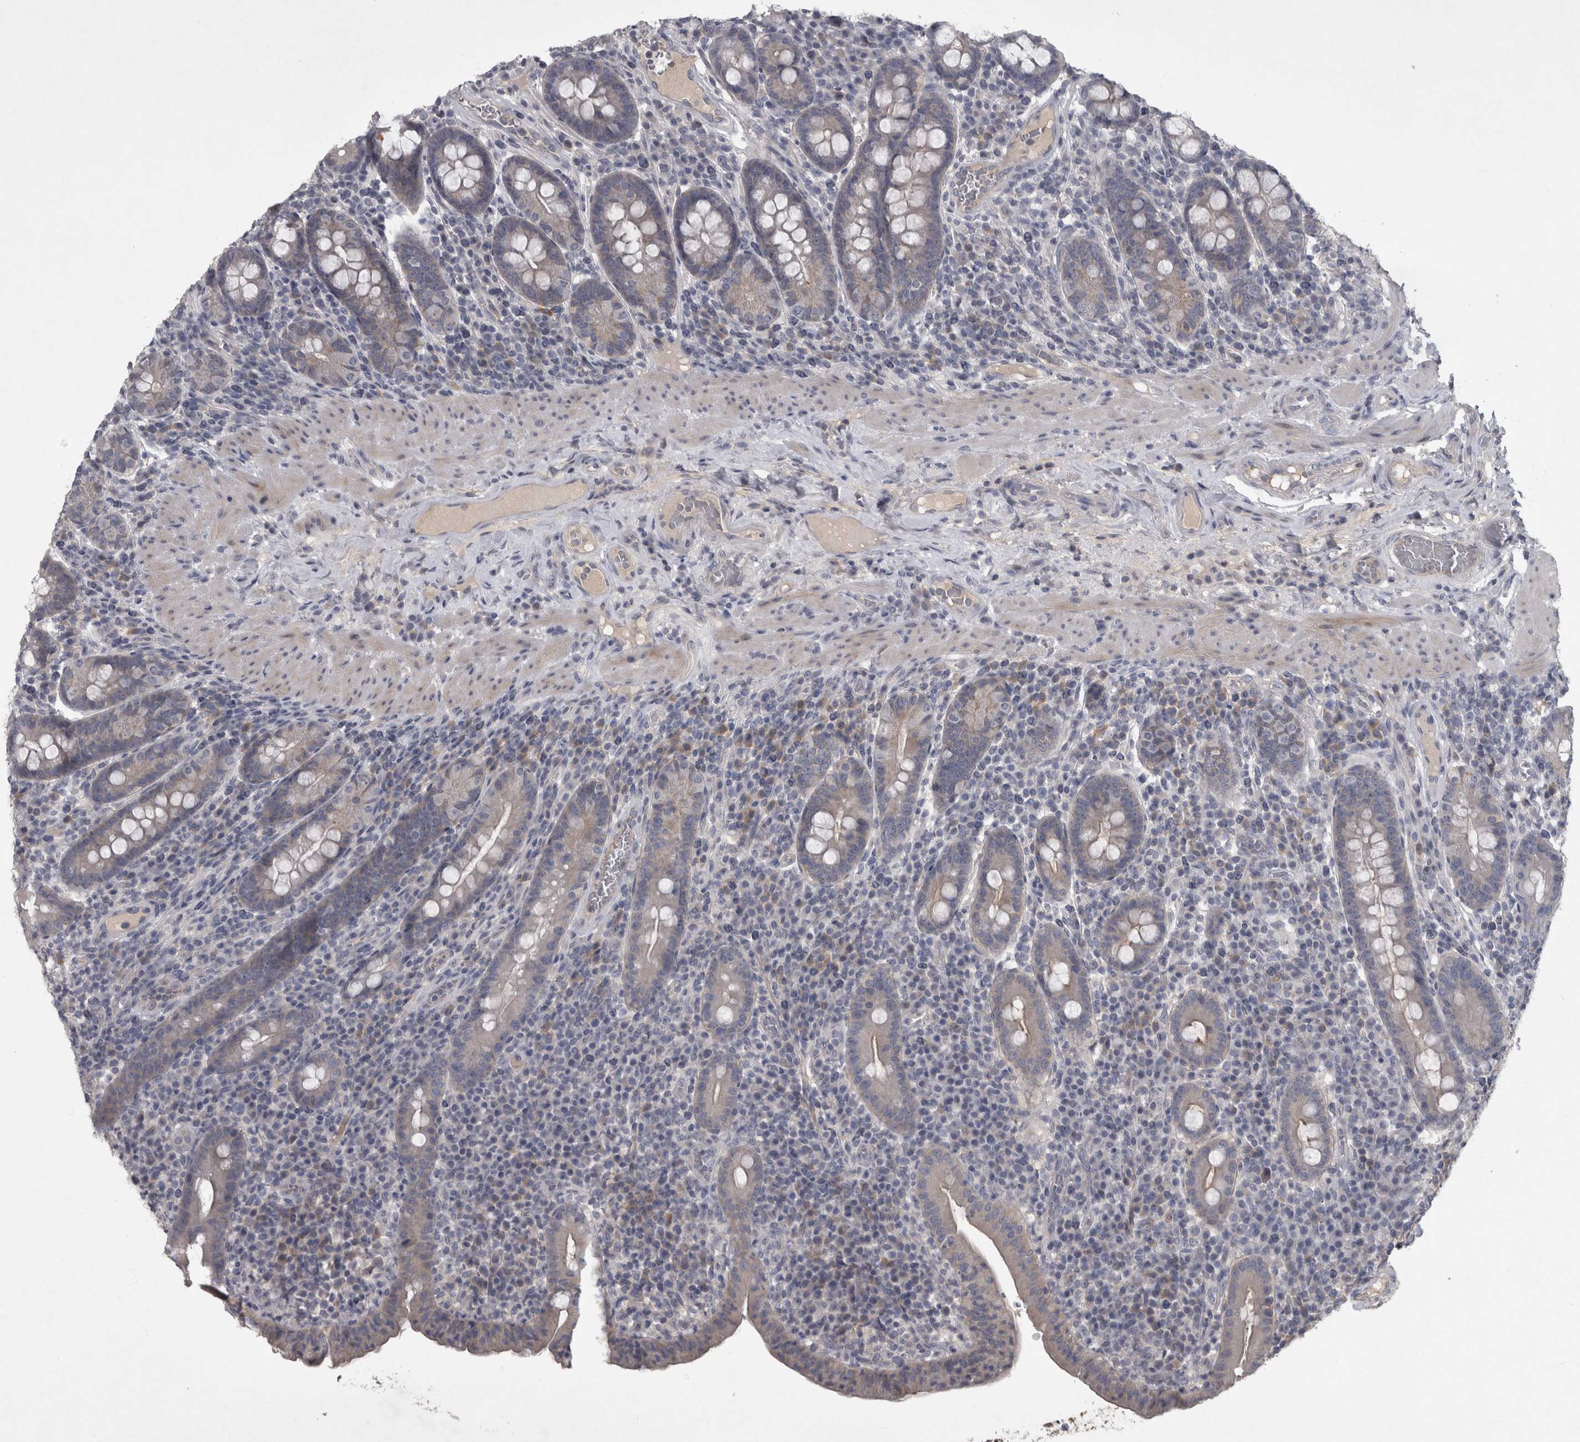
{"staining": {"intensity": "strong", "quantity": "<25%", "location": "cytoplasmic/membranous"}, "tissue": "duodenum", "cell_type": "Glandular cells", "image_type": "normal", "snomed": [{"axis": "morphology", "description": "Normal tissue, NOS"}, {"axis": "morphology", "description": "Adenocarcinoma, NOS"}, {"axis": "topography", "description": "Pancreas"}, {"axis": "topography", "description": "Duodenum"}], "caption": "Immunohistochemistry (IHC) of unremarkable duodenum shows medium levels of strong cytoplasmic/membranous staining in about <25% of glandular cells.", "gene": "ENPP7", "patient": {"sex": "male", "age": 50}}